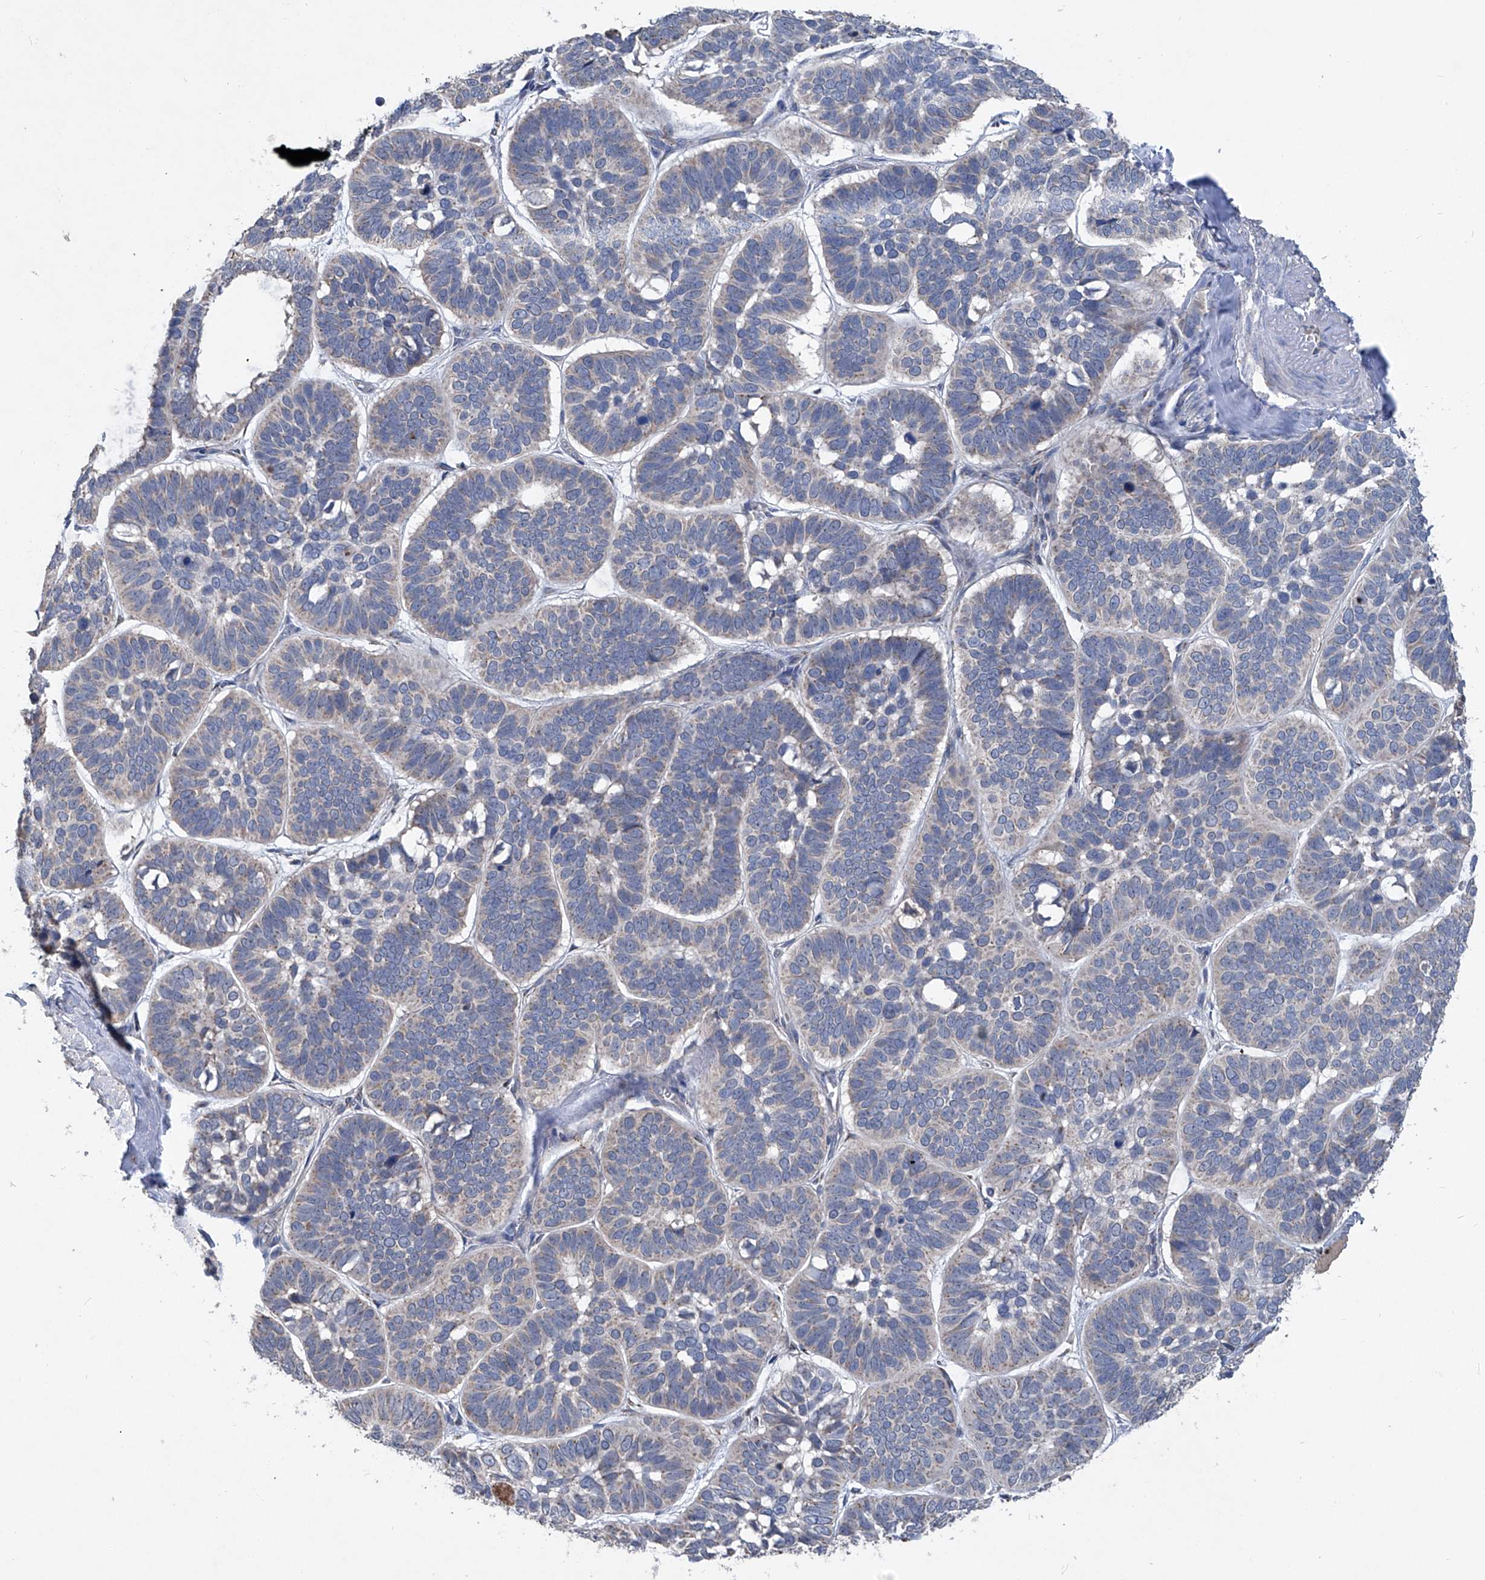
{"staining": {"intensity": "negative", "quantity": "none", "location": "none"}, "tissue": "skin cancer", "cell_type": "Tumor cells", "image_type": "cancer", "snomed": [{"axis": "morphology", "description": "Basal cell carcinoma"}, {"axis": "topography", "description": "Skin"}], "caption": "DAB immunohistochemical staining of human skin cancer exhibits no significant expression in tumor cells.", "gene": "PCSK5", "patient": {"sex": "male", "age": 62}}